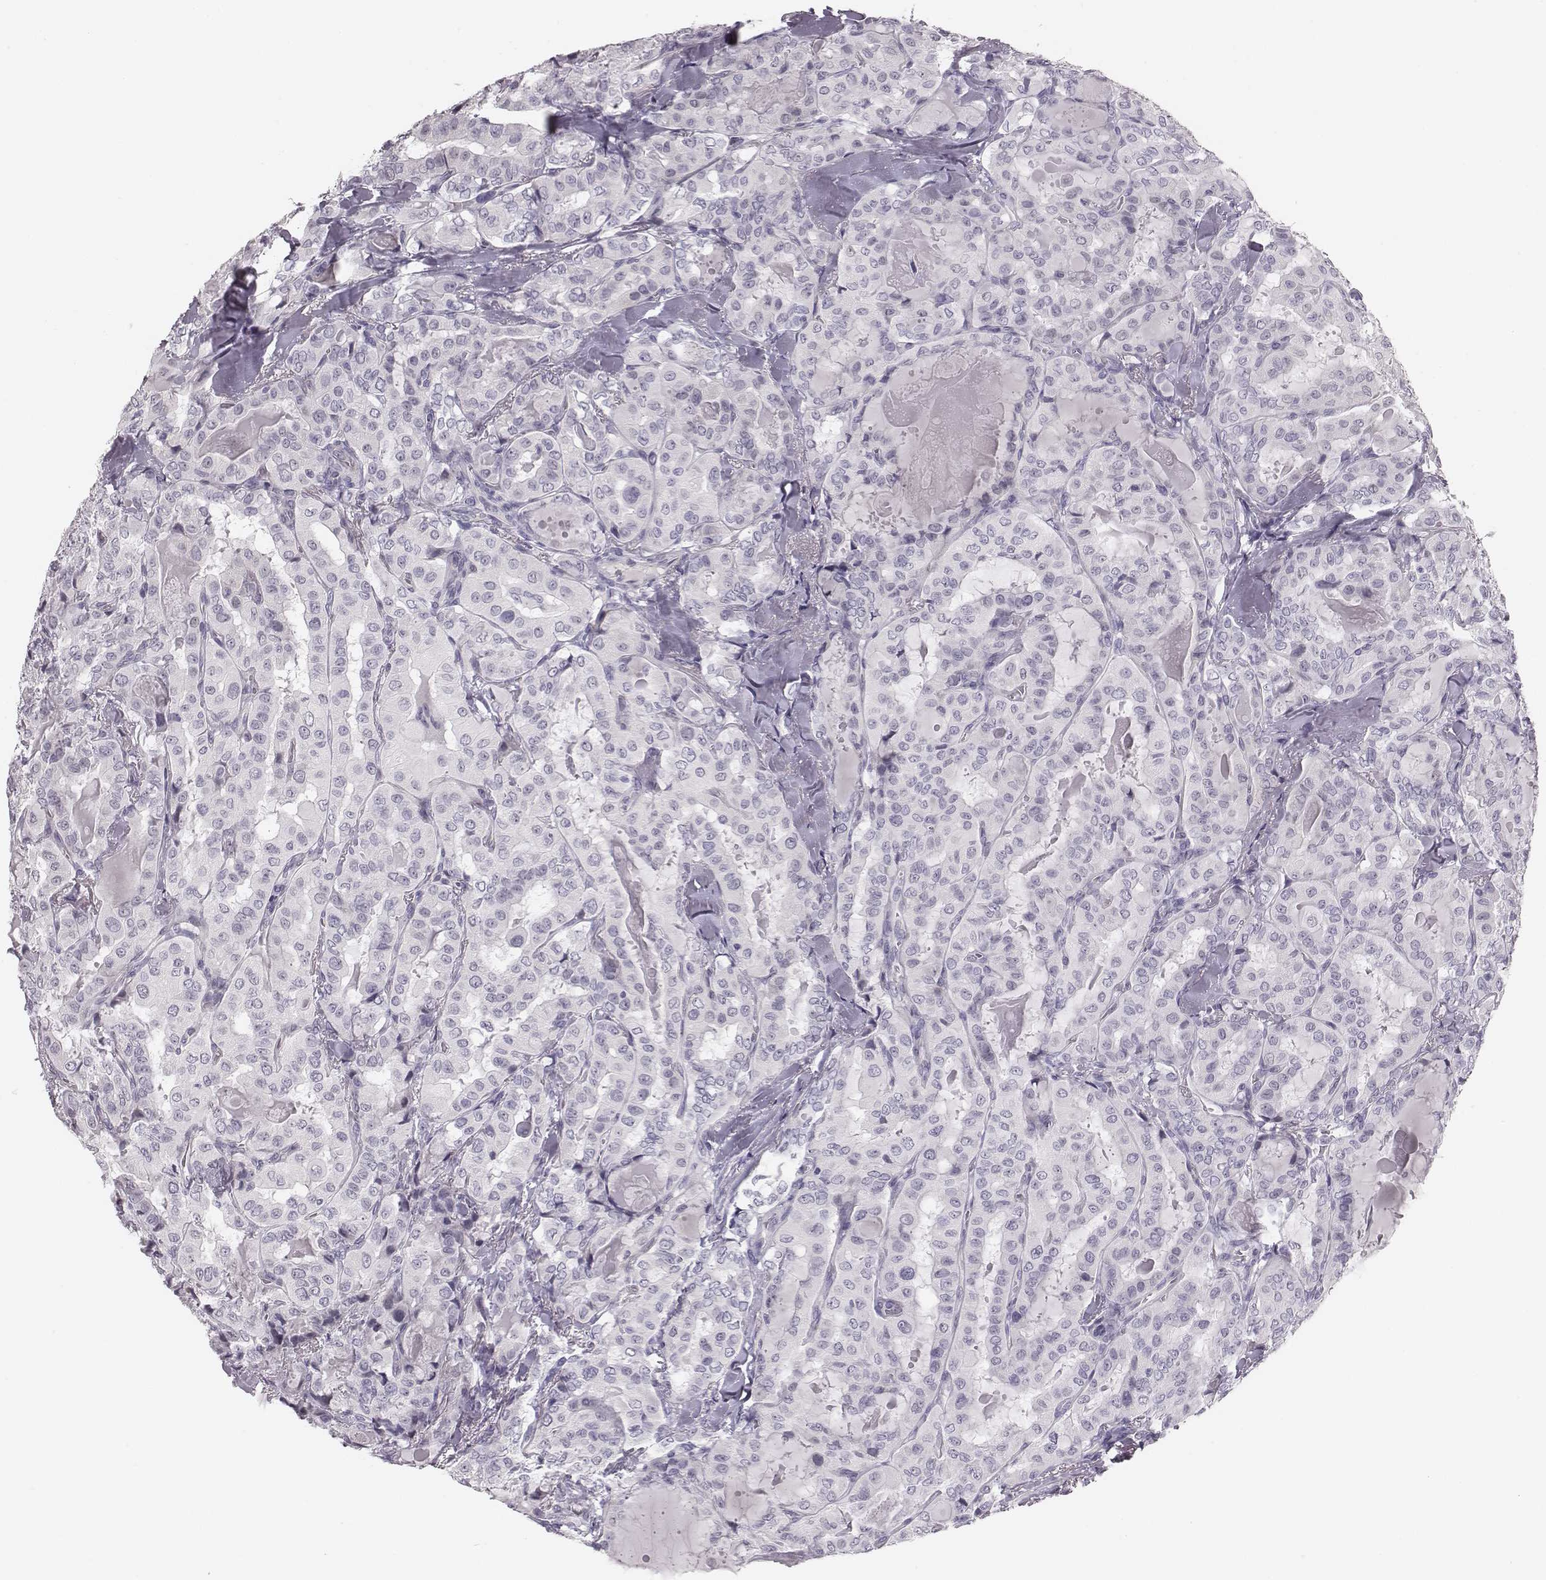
{"staining": {"intensity": "negative", "quantity": "none", "location": "none"}, "tissue": "thyroid cancer", "cell_type": "Tumor cells", "image_type": "cancer", "snomed": [{"axis": "morphology", "description": "Papillary adenocarcinoma, NOS"}, {"axis": "topography", "description": "Thyroid gland"}], "caption": "IHC of thyroid papillary adenocarcinoma demonstrates no staining in tumor cells.", "gene": "CACNG4", "patient": {"sex": "female", "age": 41}}